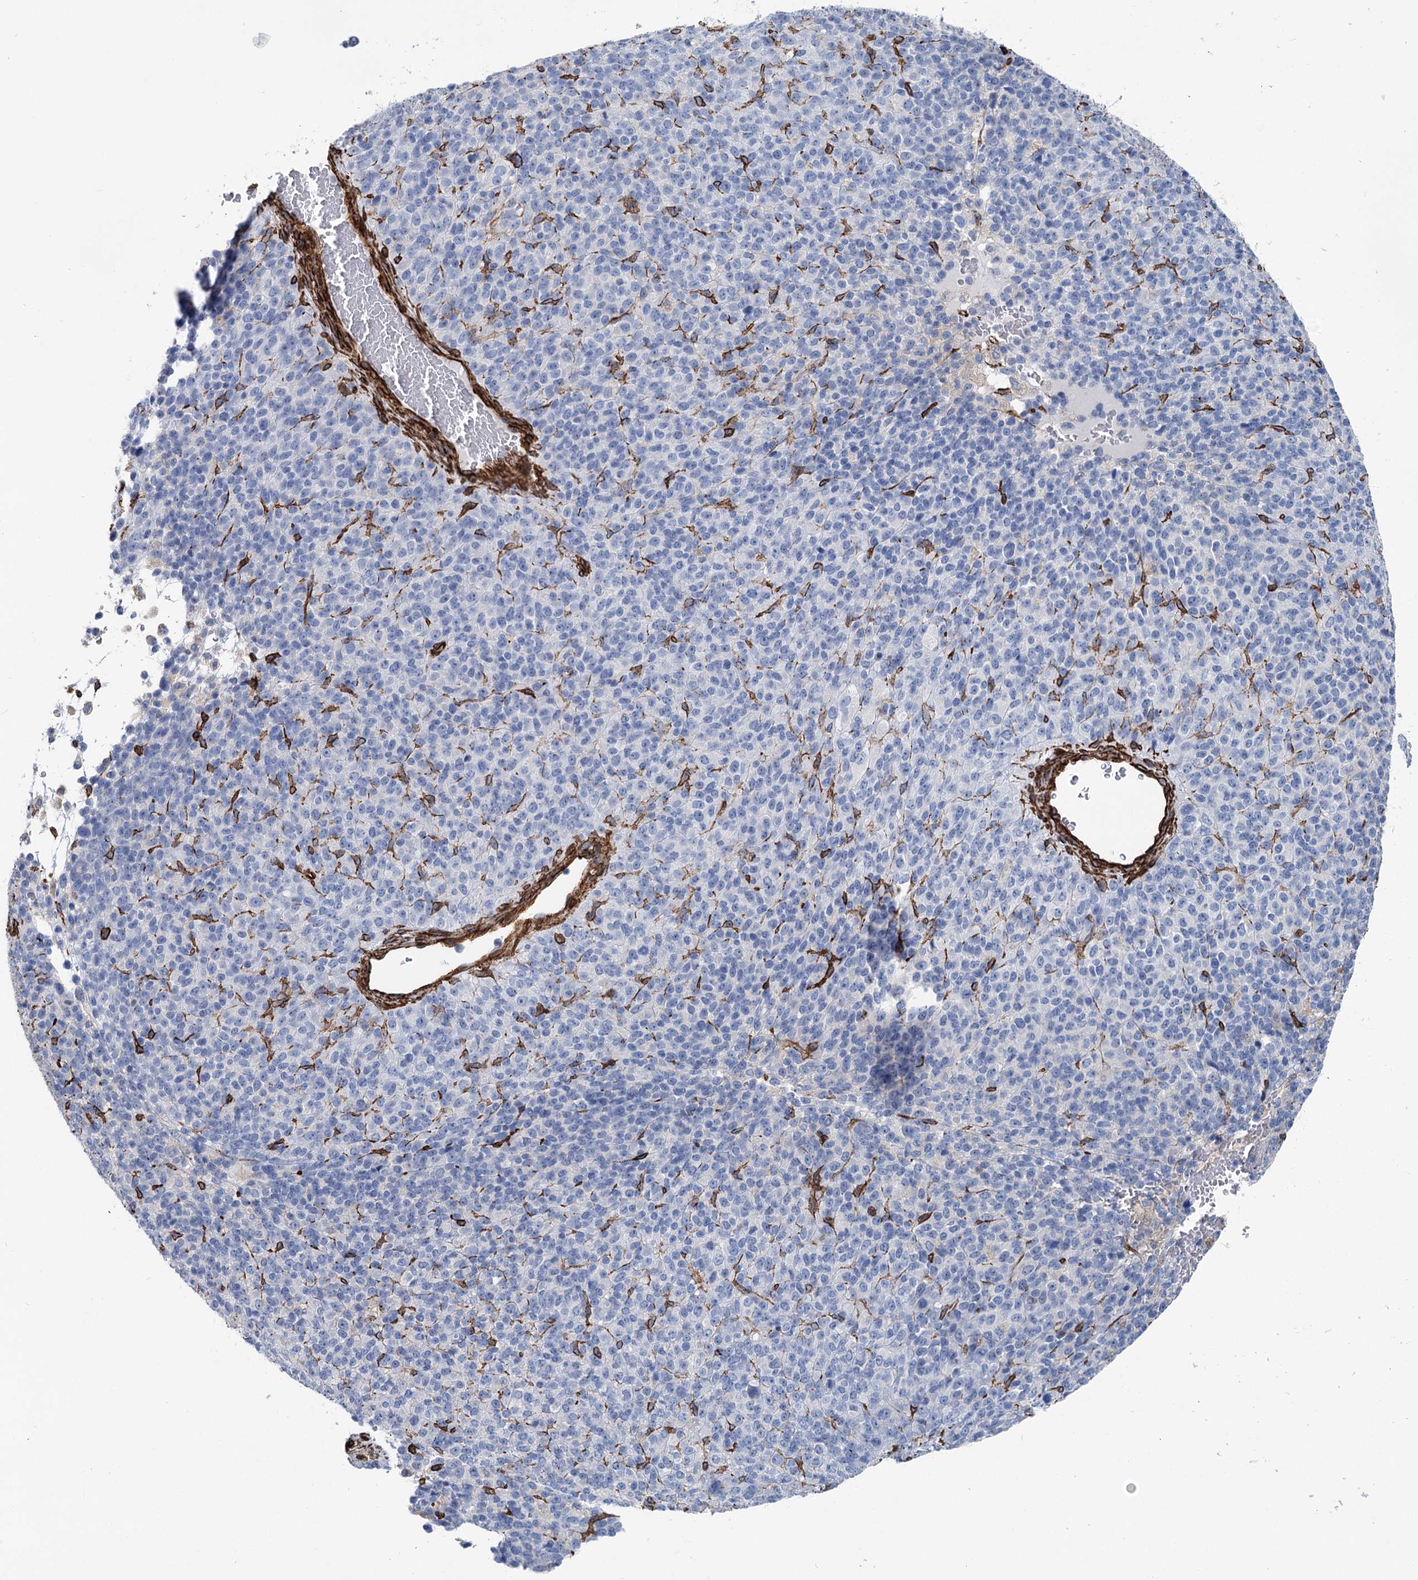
{"staining": {"intensity": "negative", "quantity": "none", "location": "none"}, "tissue": "melanoma", "cell_type": "Tumor cells", "image_type": "cancer", "snomed": [{"axis": "morphology", "description": "Malignant melanoma, Metastatic site"}, {"axis": "topography", "description": "Brain"}], "caption": "Tumor cells show no significant protein positivity in malignant melanoma (metastatic site).", "gene": "IQSEC1", "patient": {"sex": "female", "age": 56}}